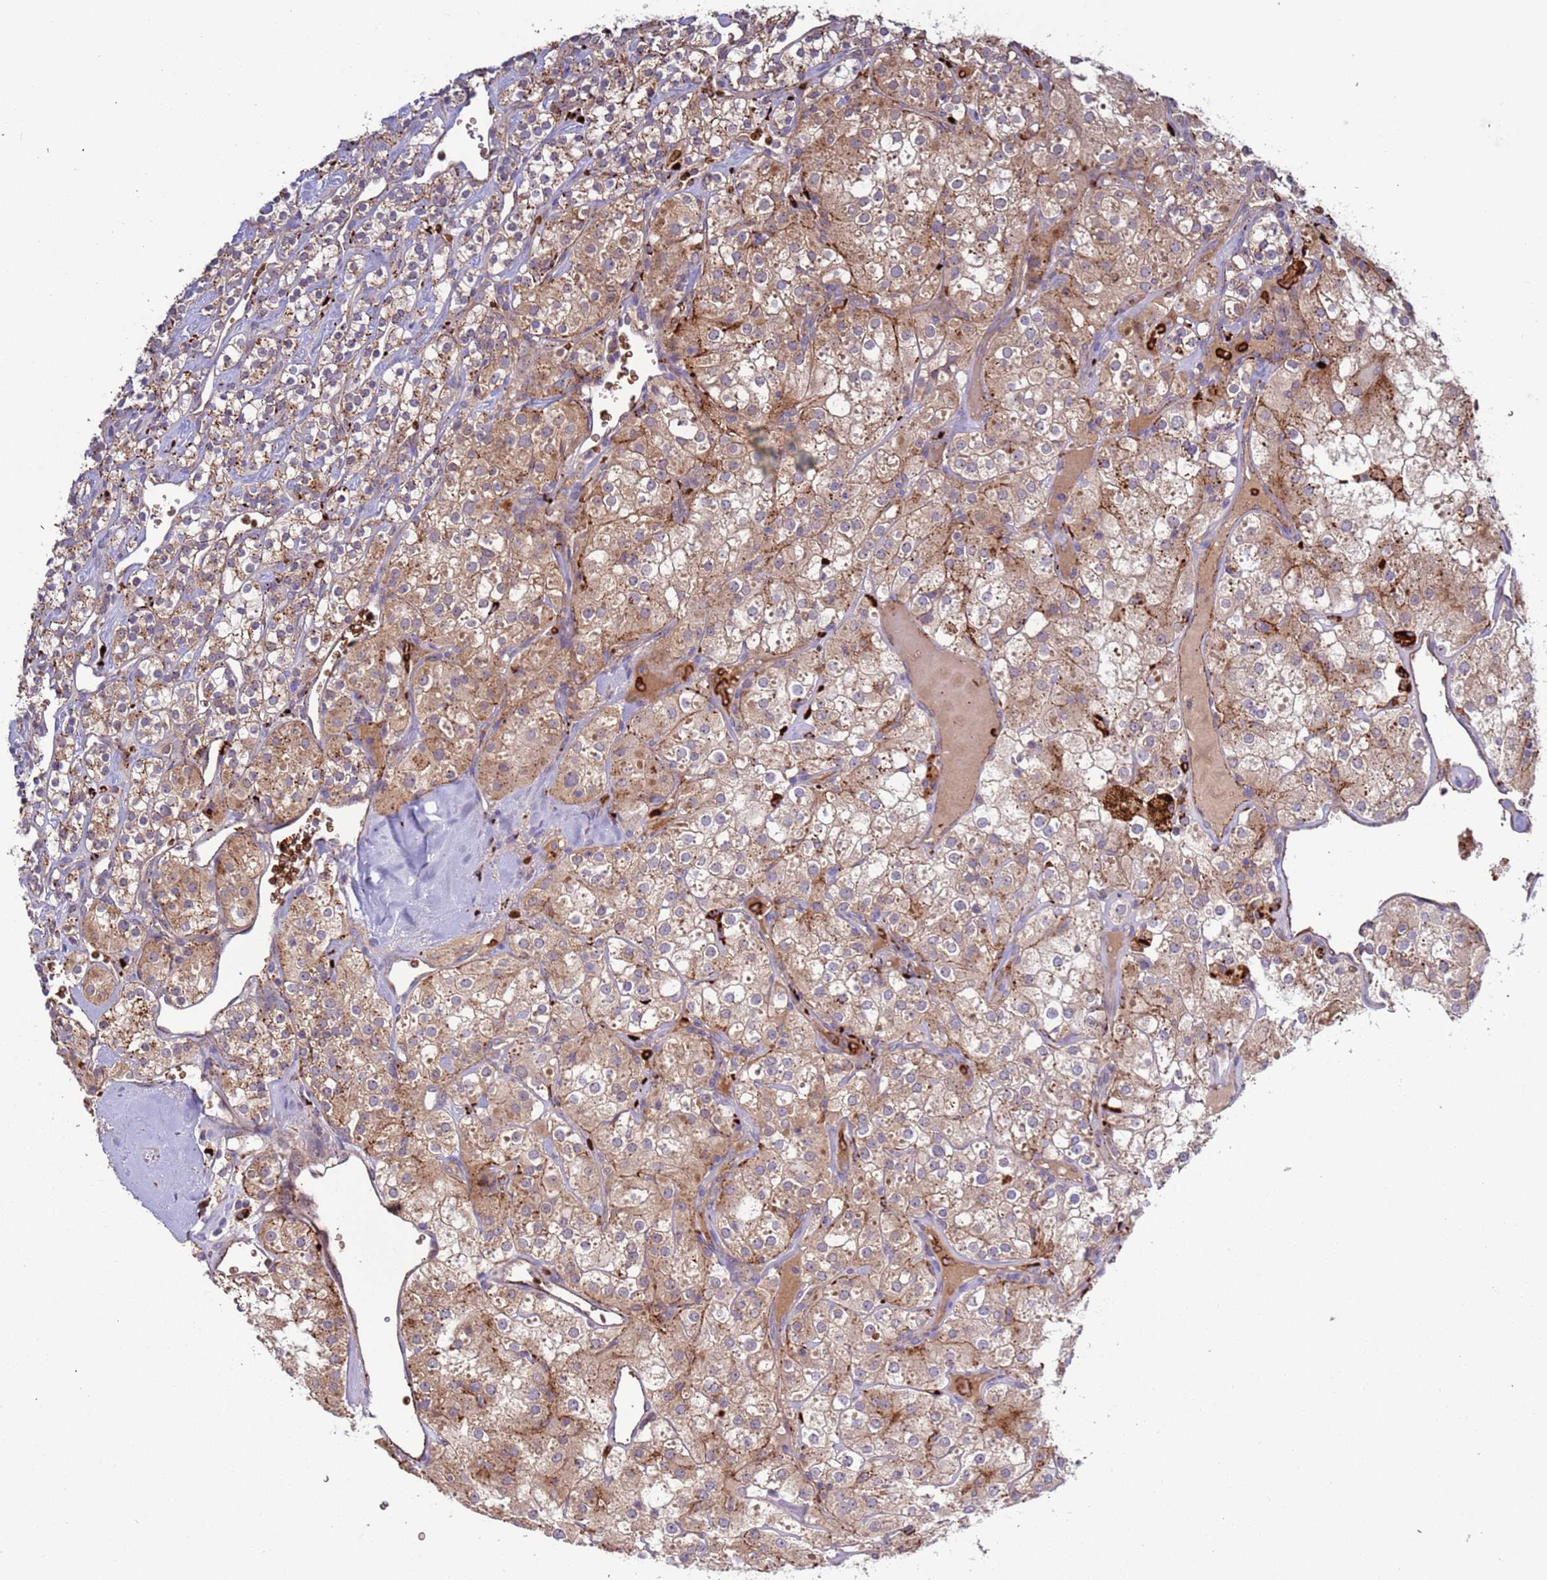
{"staining": {"intensity": "moderate", "quantity": ">75%", "location": "cytoplasmic/membranous"}, "tissue": "renal cancer", "cell_type": "Tumor cells", "image_type": "cancer", "snomed": [{"axis": "morphology", "description": "Adenocarcinoma, NOS"}, {"axis": "topography", "description": "Kidney"}], "caption": "Moderate cytoplasmic/membranous expression is seen in approximately >75% of tumor cells in renal cancer. The staining is performed using DAB (3,3'-diaminobenzidine) brown chromogen to label protein expression. The nuclei are counter-stained blue using hematoxylin.", "gene": "VPS36", "patient": {"sex": "male", "age": 77}}